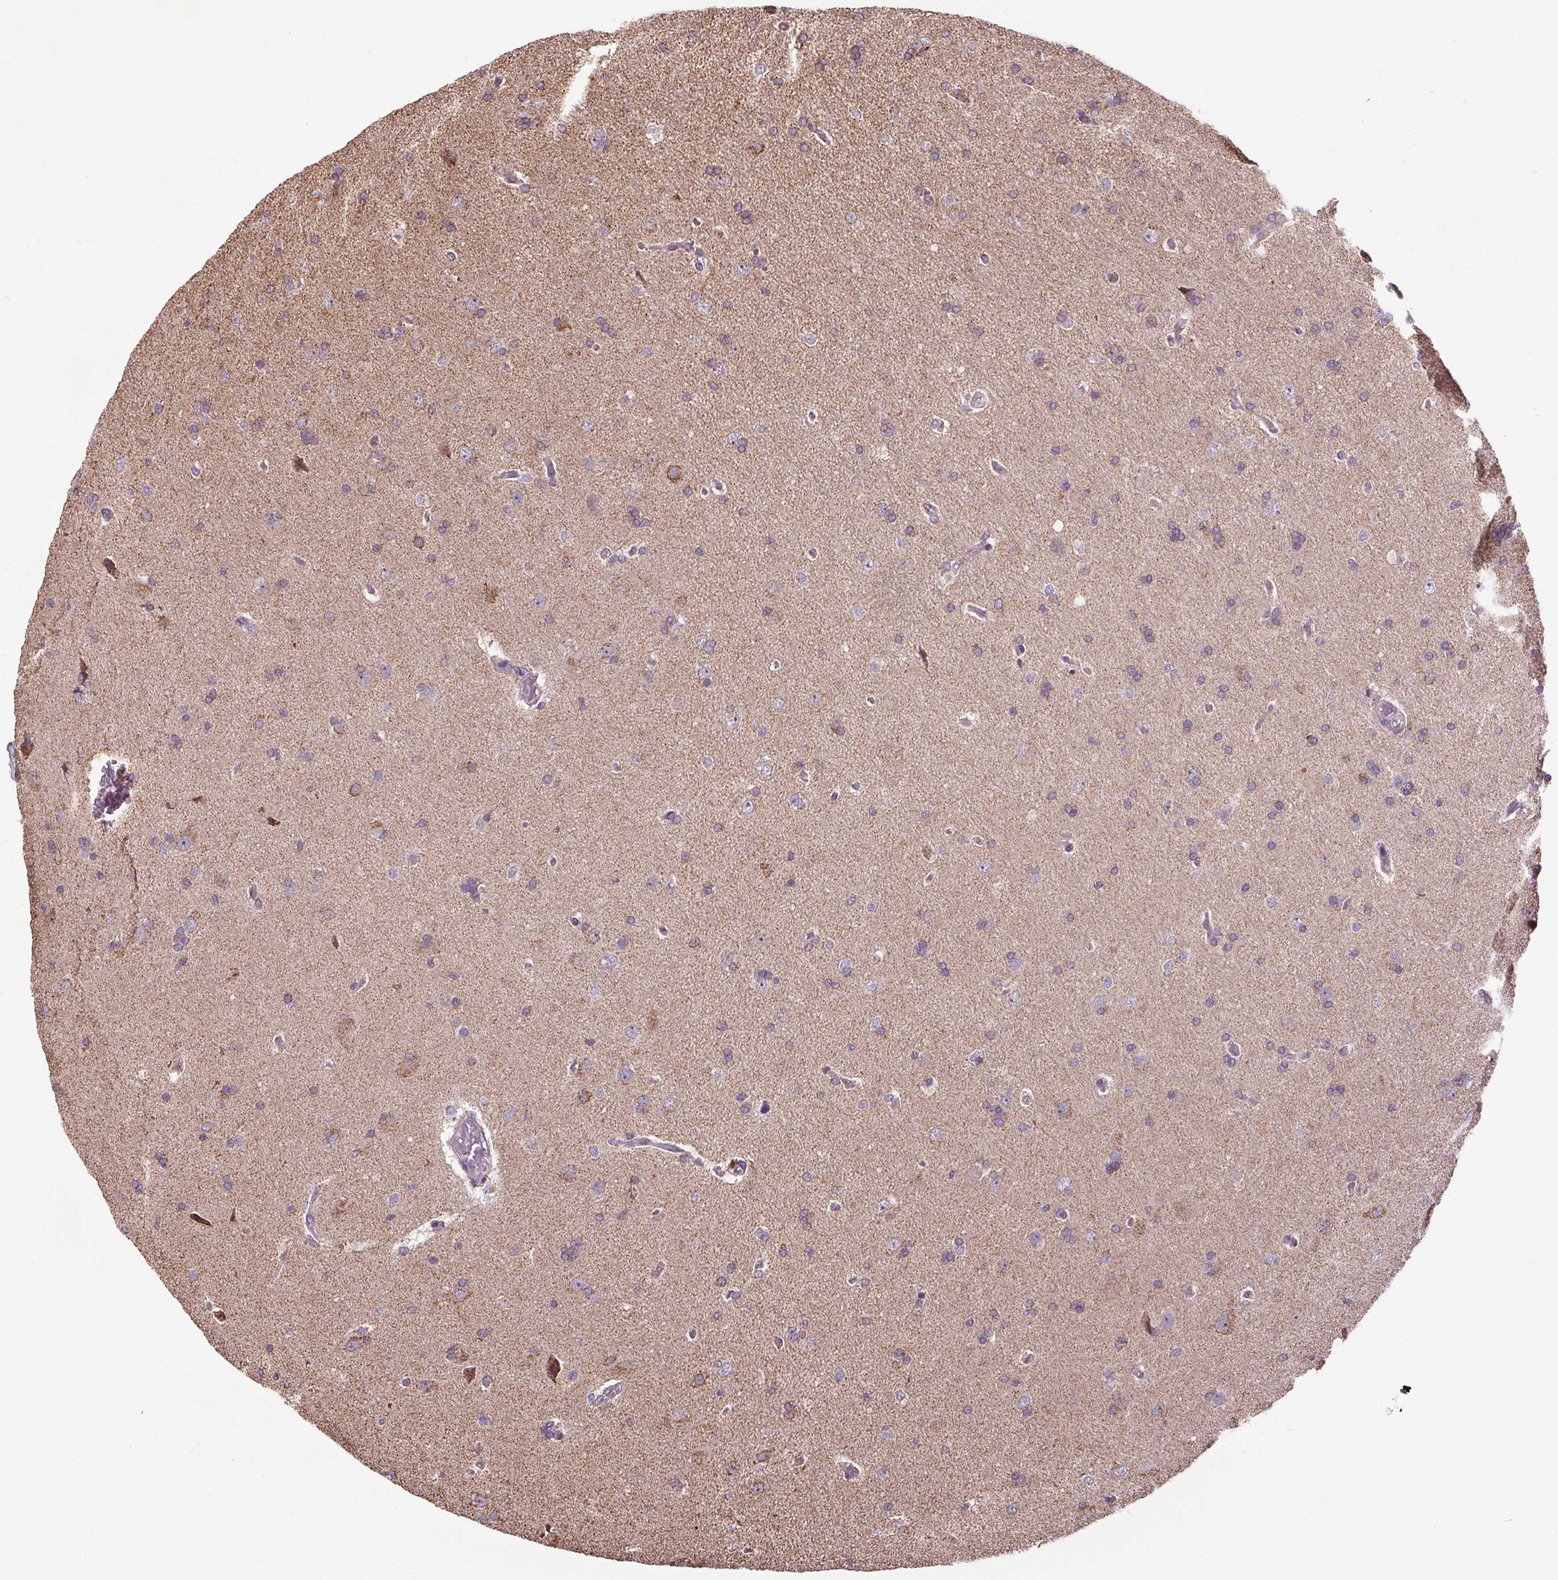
{"staining": {"intensity": "negative", "quantity": "none", "location": "none"}, "tissue": "glioma", "cell_type": "Tumor cells", "image_type": "cancer", "snomed": [{"axis": "morphology", "description": "Glioma, malignant, High grade"}, {"axis": "topography", "description": "Cerebral cortex"}], "caption": "IHC micrograph of neoplastic tissue: malignant high-grade glioma stained with DAB demonstrates no significant protein positivity in tumor cells.", "gene": "ZNF548", "patient": {"sex": "male", "age": 70}}